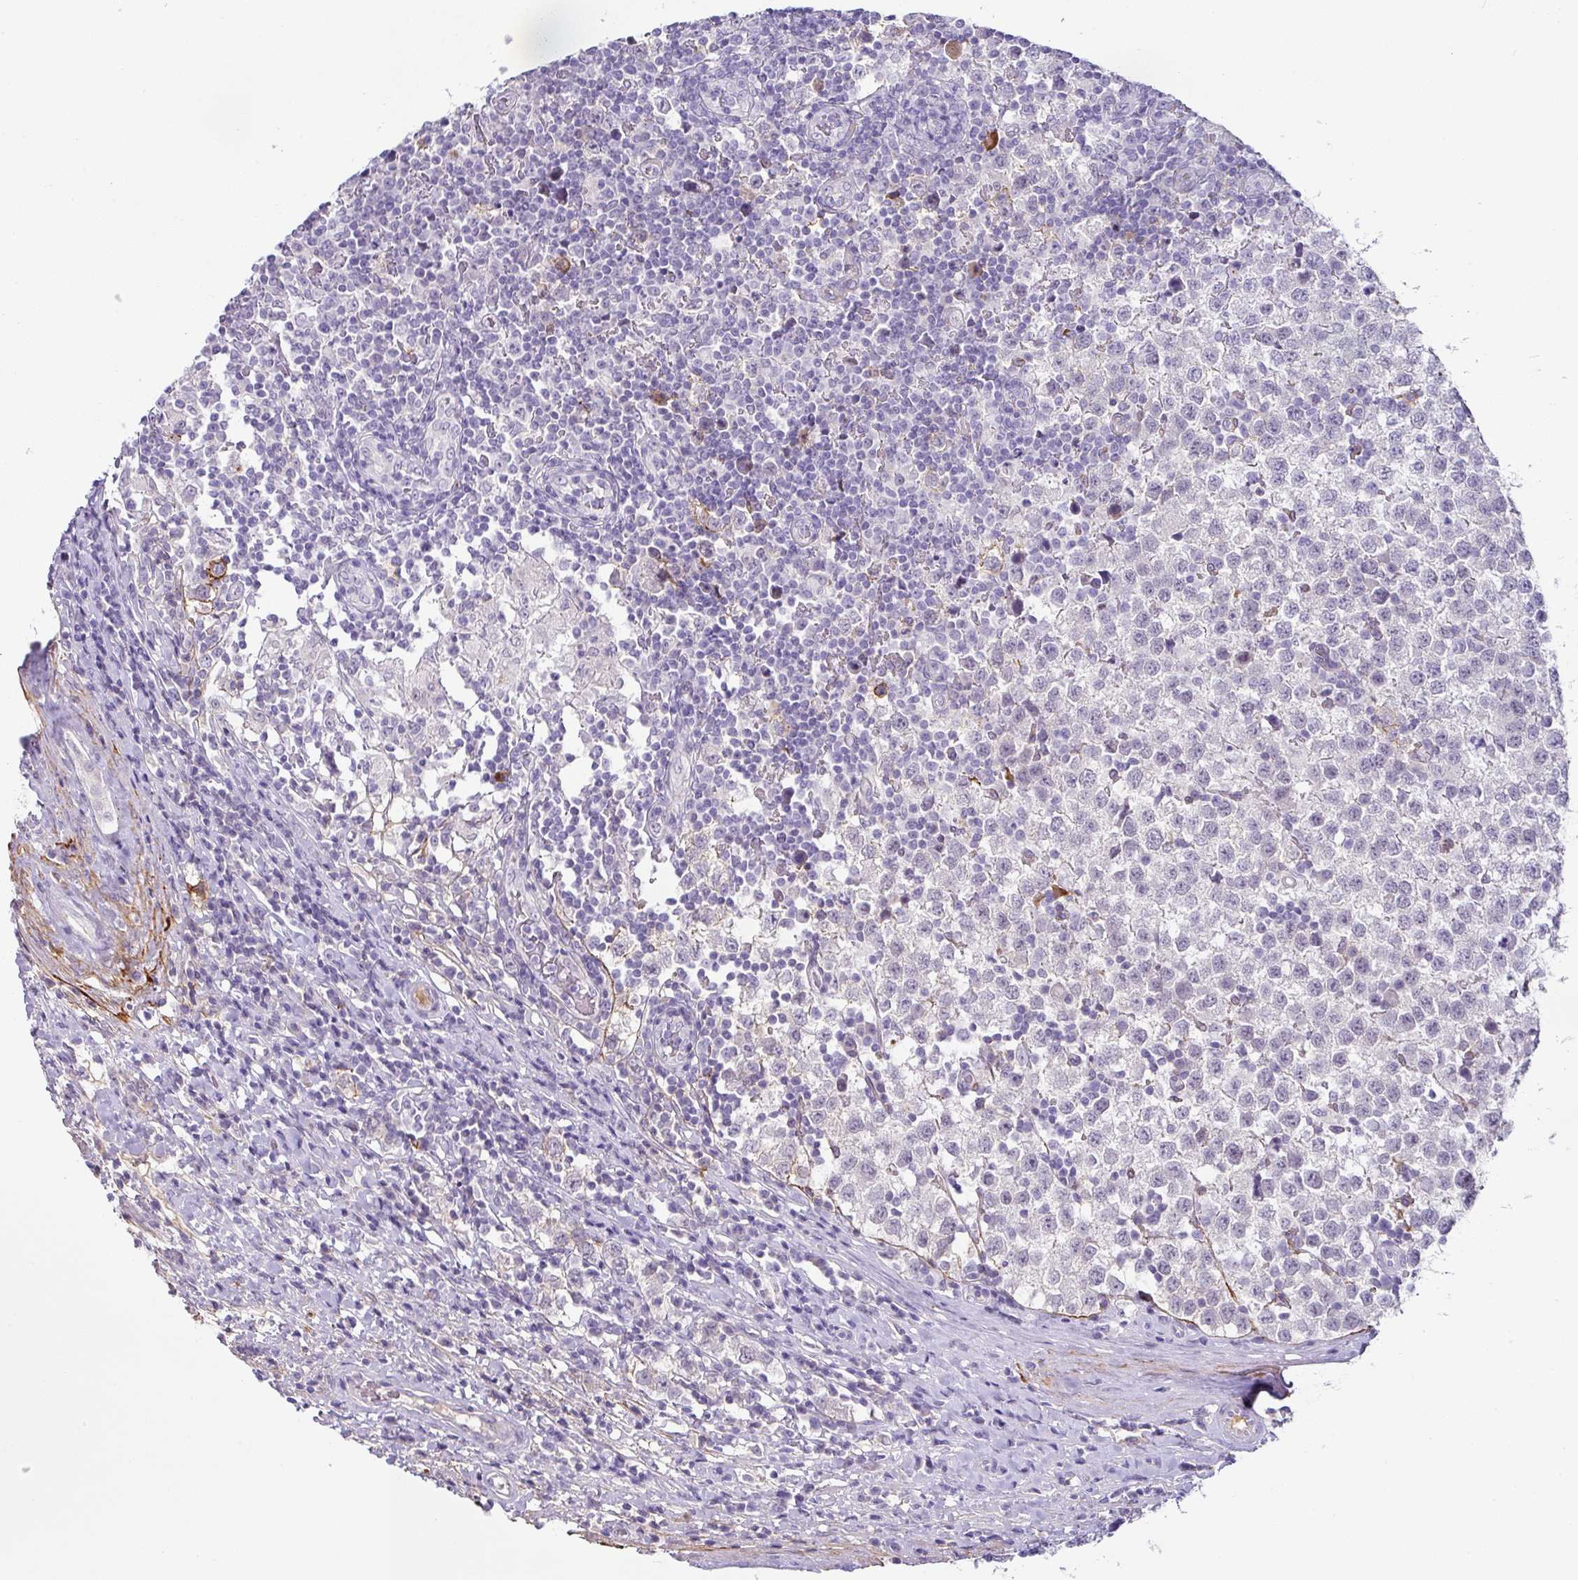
{"staining": {"intensity": "negative", "quantity": "none", "location": "none"}, "tissue": "testis cancer", "cell_type": "Tumor cells", "image_type": "cancer", "snomed": [{"axis": "morphology", "description": "Seminoma, NOS"}, {"axis": "topography", "description": "Testis"}], "caption": "Human testis cancer stained for a protein using immunohistochemistry shows no positivity in tumor cells.", "gene": "FGF17", "patient": {"sex": "male", "age": 34}}